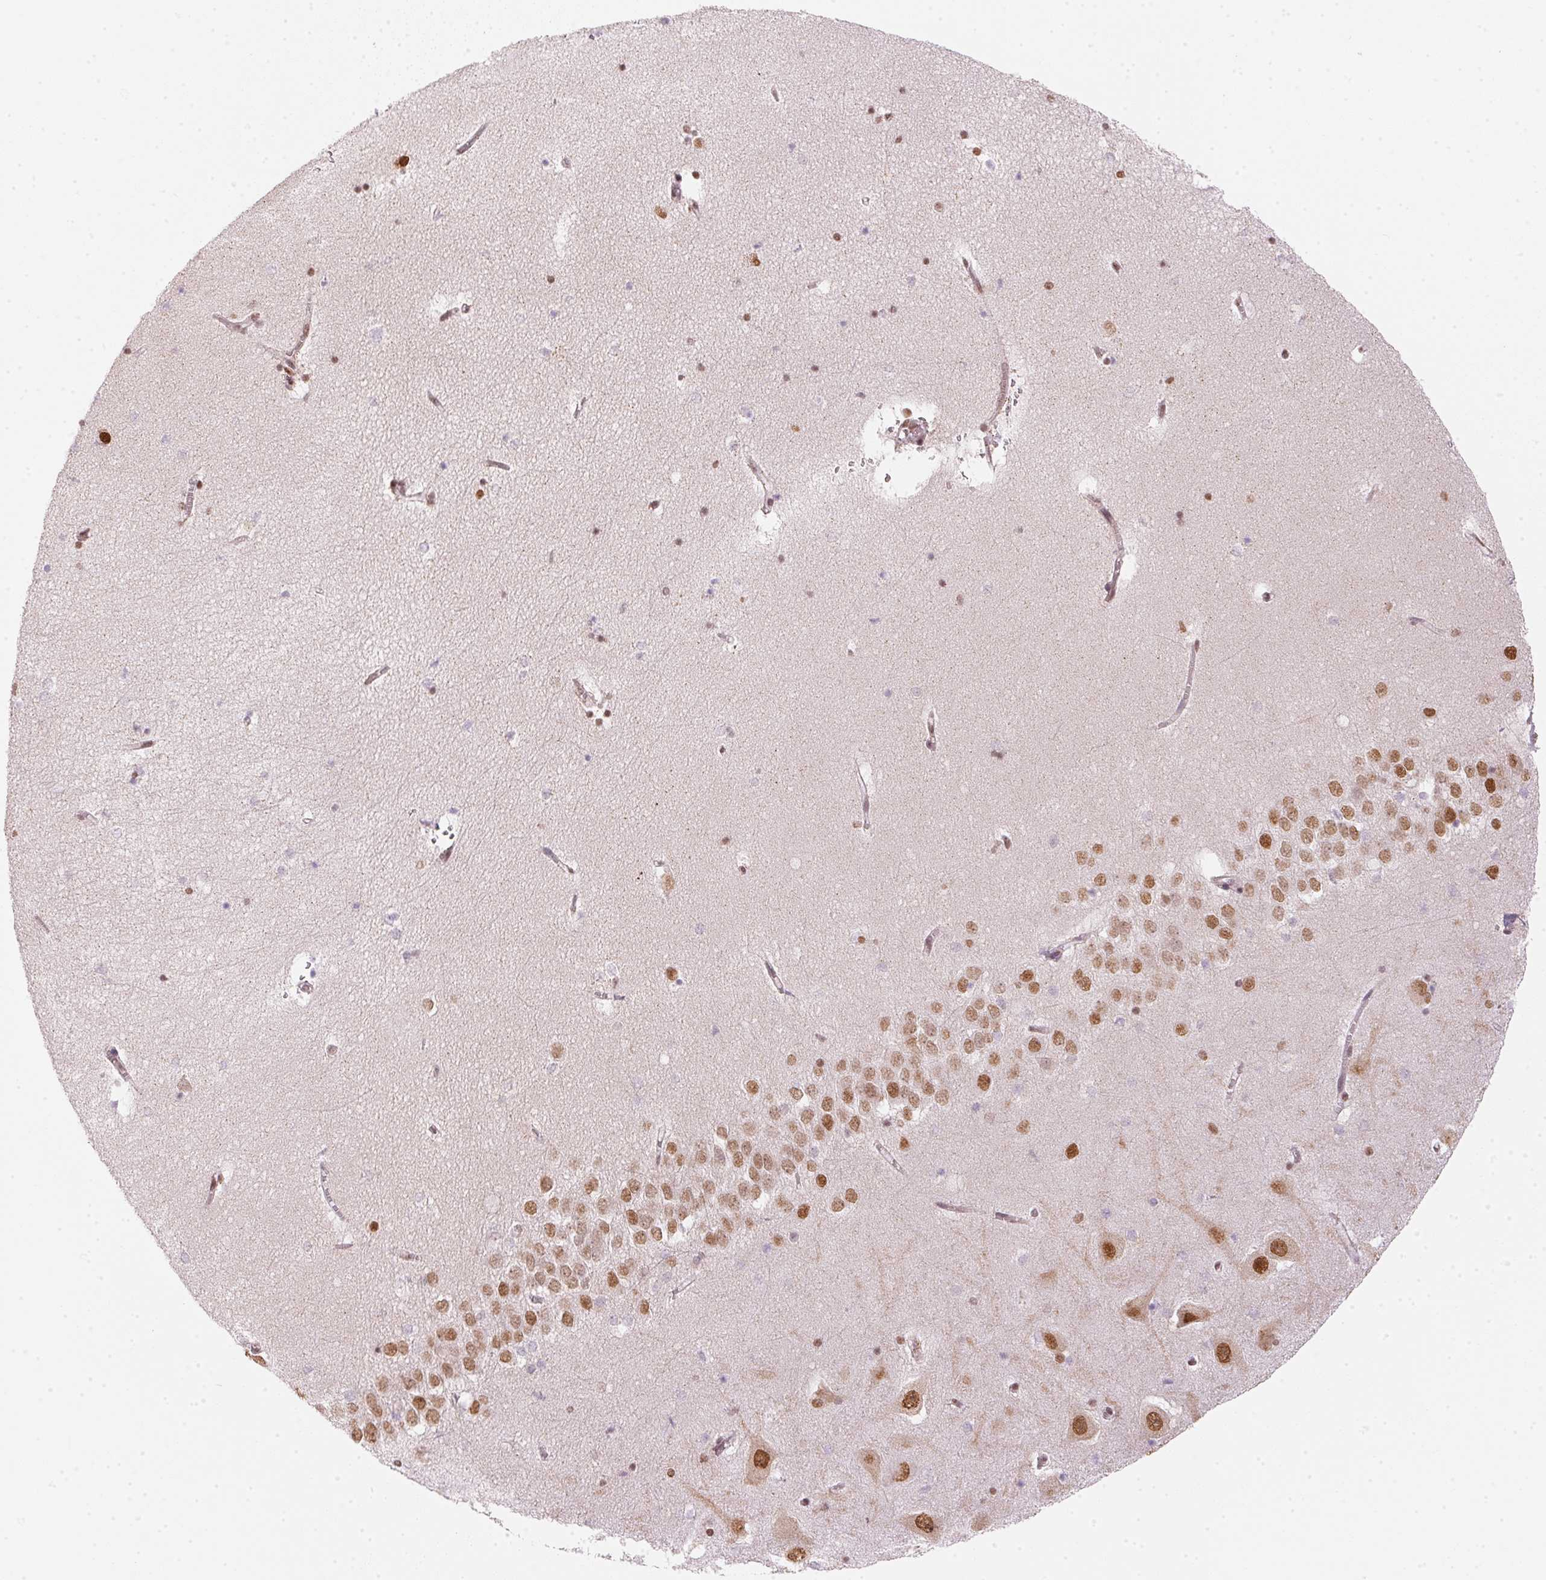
{"staining": {"intensity": "moderate", "quantity": "<25%", "location": "nuclear"}, "tissue": "hippocampus", "cell_type": "Glial cells", "image_type": "normal", "snomed": [{"axis": "morphology", "description": "Normal tissue, NOS"}, {"axis": "topography", "description": "Hippocampus"}], "caption": "Hippocampus stained with IHC reveals moderate nuclear staining in about <25% of glial cells. The protein of interest is shown in brown color, while the nuclei are stained blue.", "gene": "KAT6A", "patient": {"sex": "male", "age": 58}}